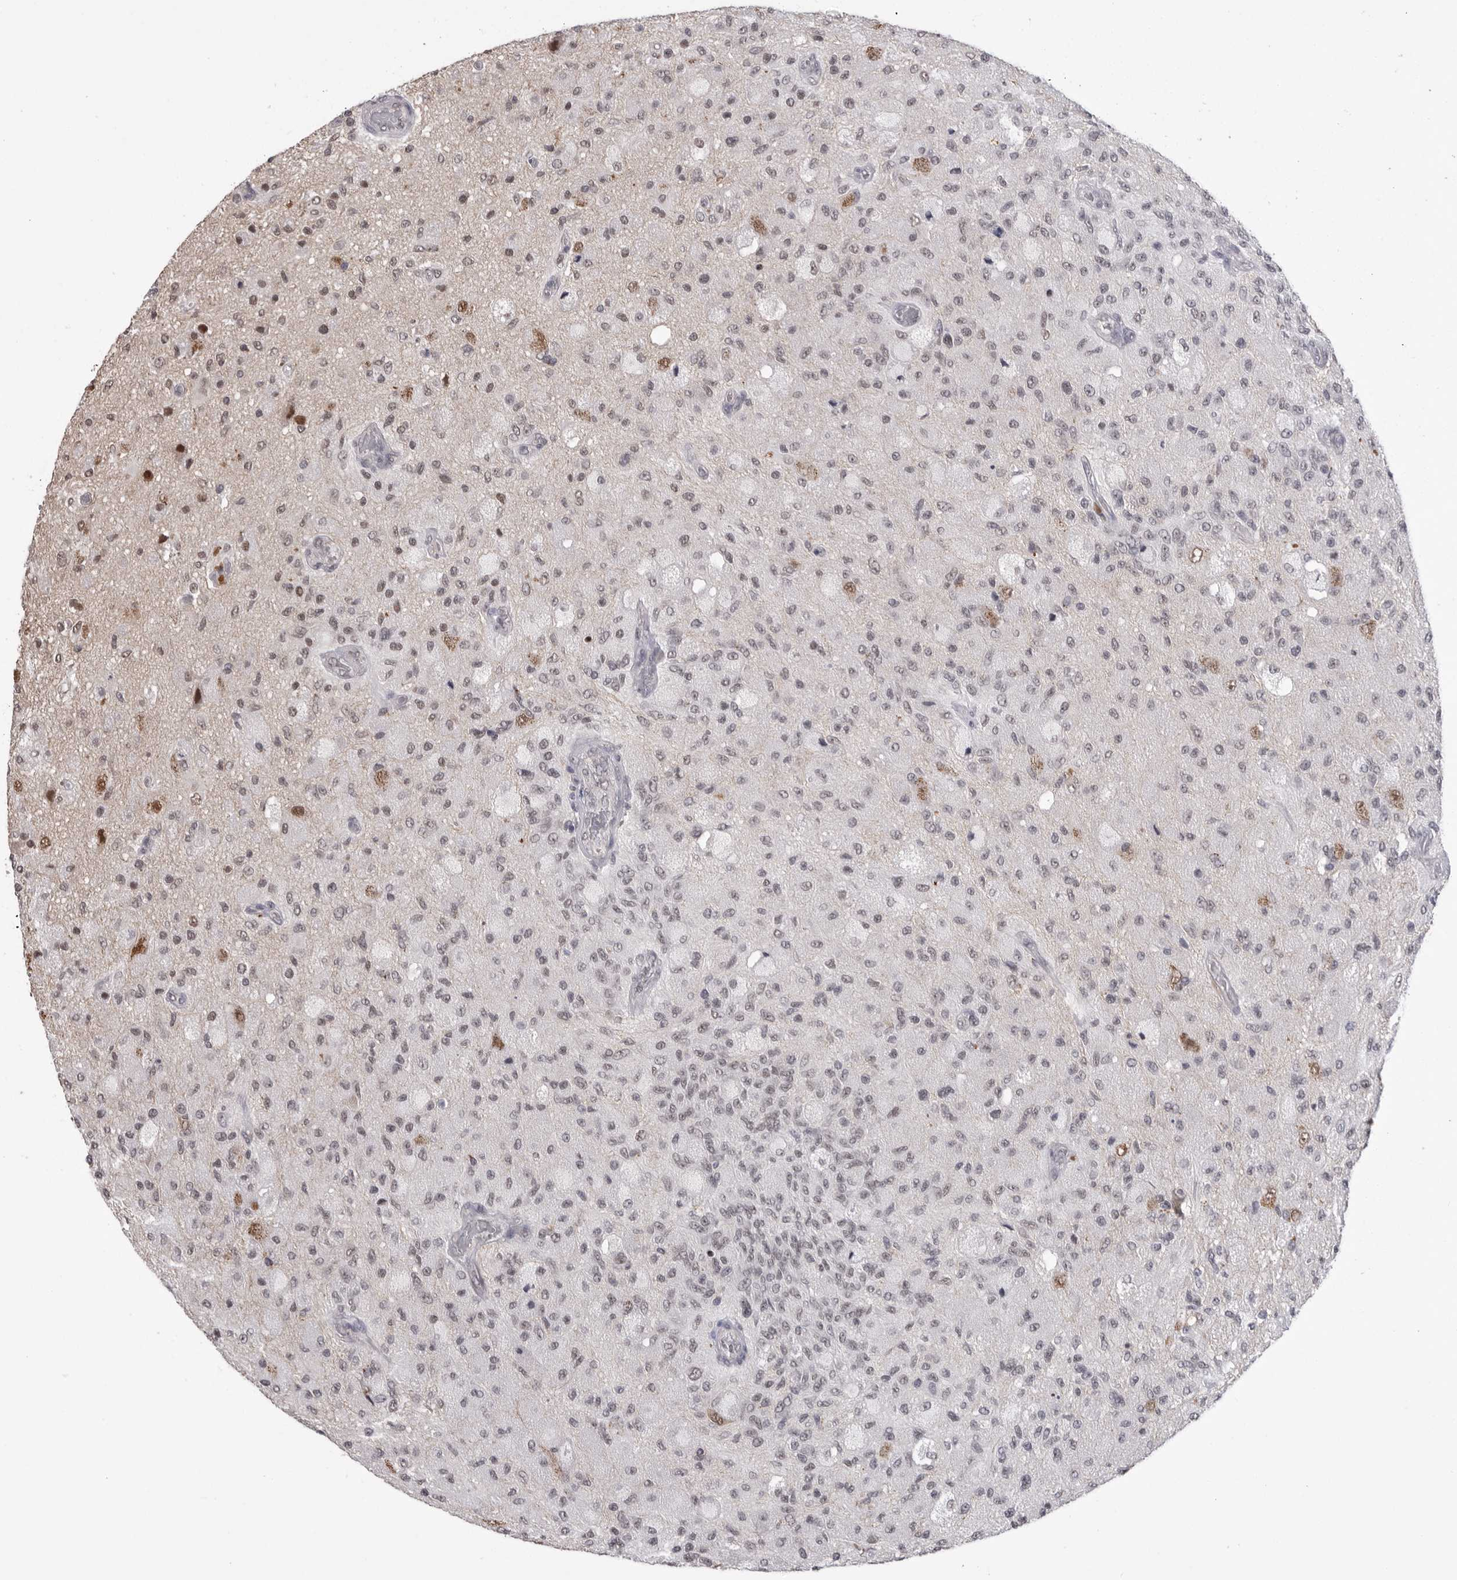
{"staining": {"intensity": "negative", "quantity": "none", "location": "none"}, "tissue": "glioma", "cell_type": "Tumor cells", "image_type": "cancer", "snomed": [{"axis": "morphology", "description": "Normal tissue, NOS"}, {"axis": "morphology", "description": "Glioma, malignant, High grade"}, {"axis": "topography", "description": "Cerebral cortex"}], "caption": "Tumor cells are negative for brown protein staining in glioma.", "gene": "BCLAF3", "patient": {"sex": "male", "age": 77}}